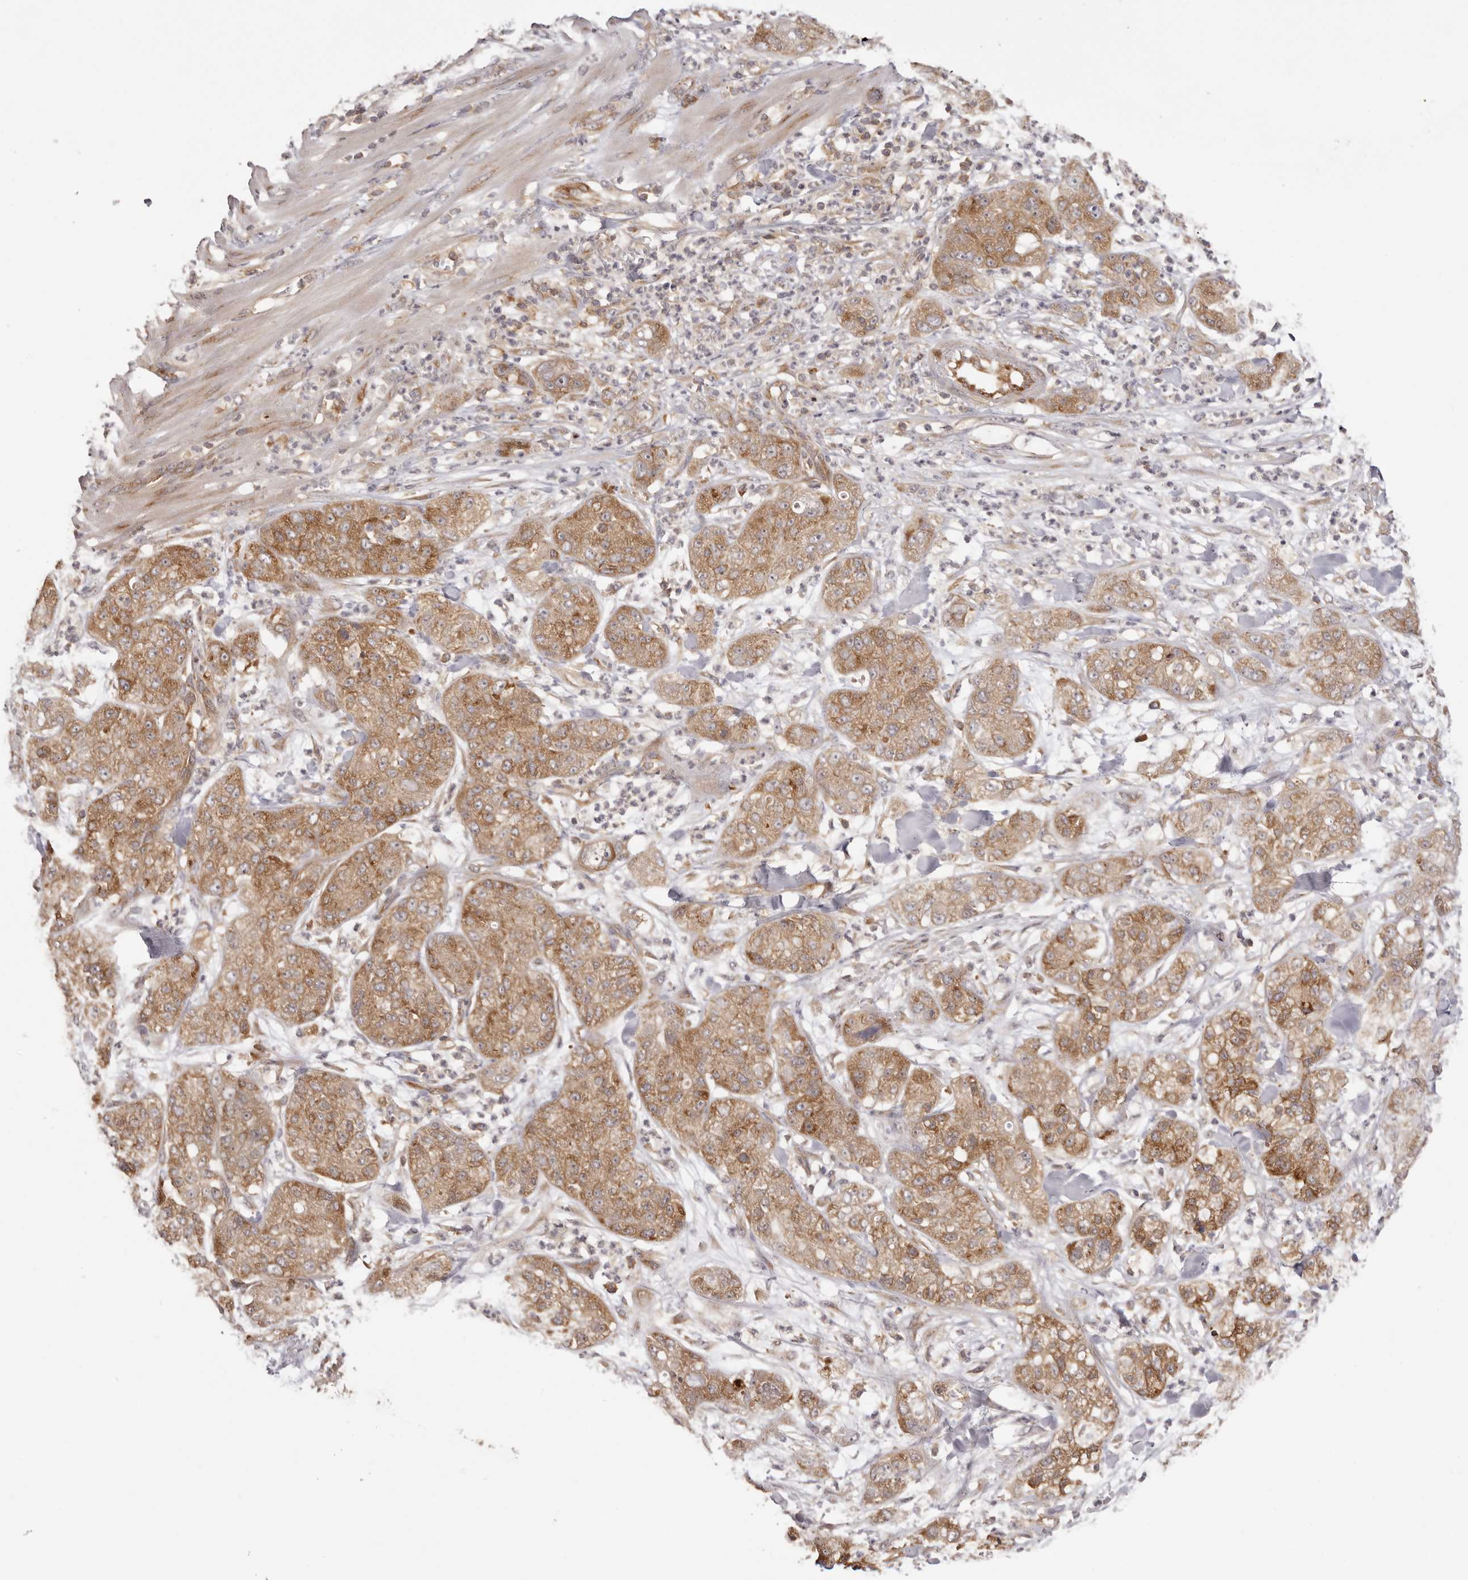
{"staining": {"intensity": "moderate", "quantity": ">75%", "location": "cytoplasmic/membranous"}, "tissue": "pancreatic cancer", "cell_type": "Tumor cells", "image_type": "cancer", "snomed": [{"axis": "morphology", "description": "Adenocarcinoma, NOS"}, {"axis": "topography", "description": "Pancreas"}], "caption": "A high-resolution micrograph shows immunohistochemistry (IHC) staining of pancreatic cancer, which reveals moderate cytoplasmic/membranous staining in approximately >75% of tumor cells. (Stains: DAB (3,3'-diaminobenzidine) in brown, nuclei in blue, Microscopy: brightfield microscopy at high magnification).", "gene": "EEF1E1", "patient": {"sex": "female", "age": 78}}